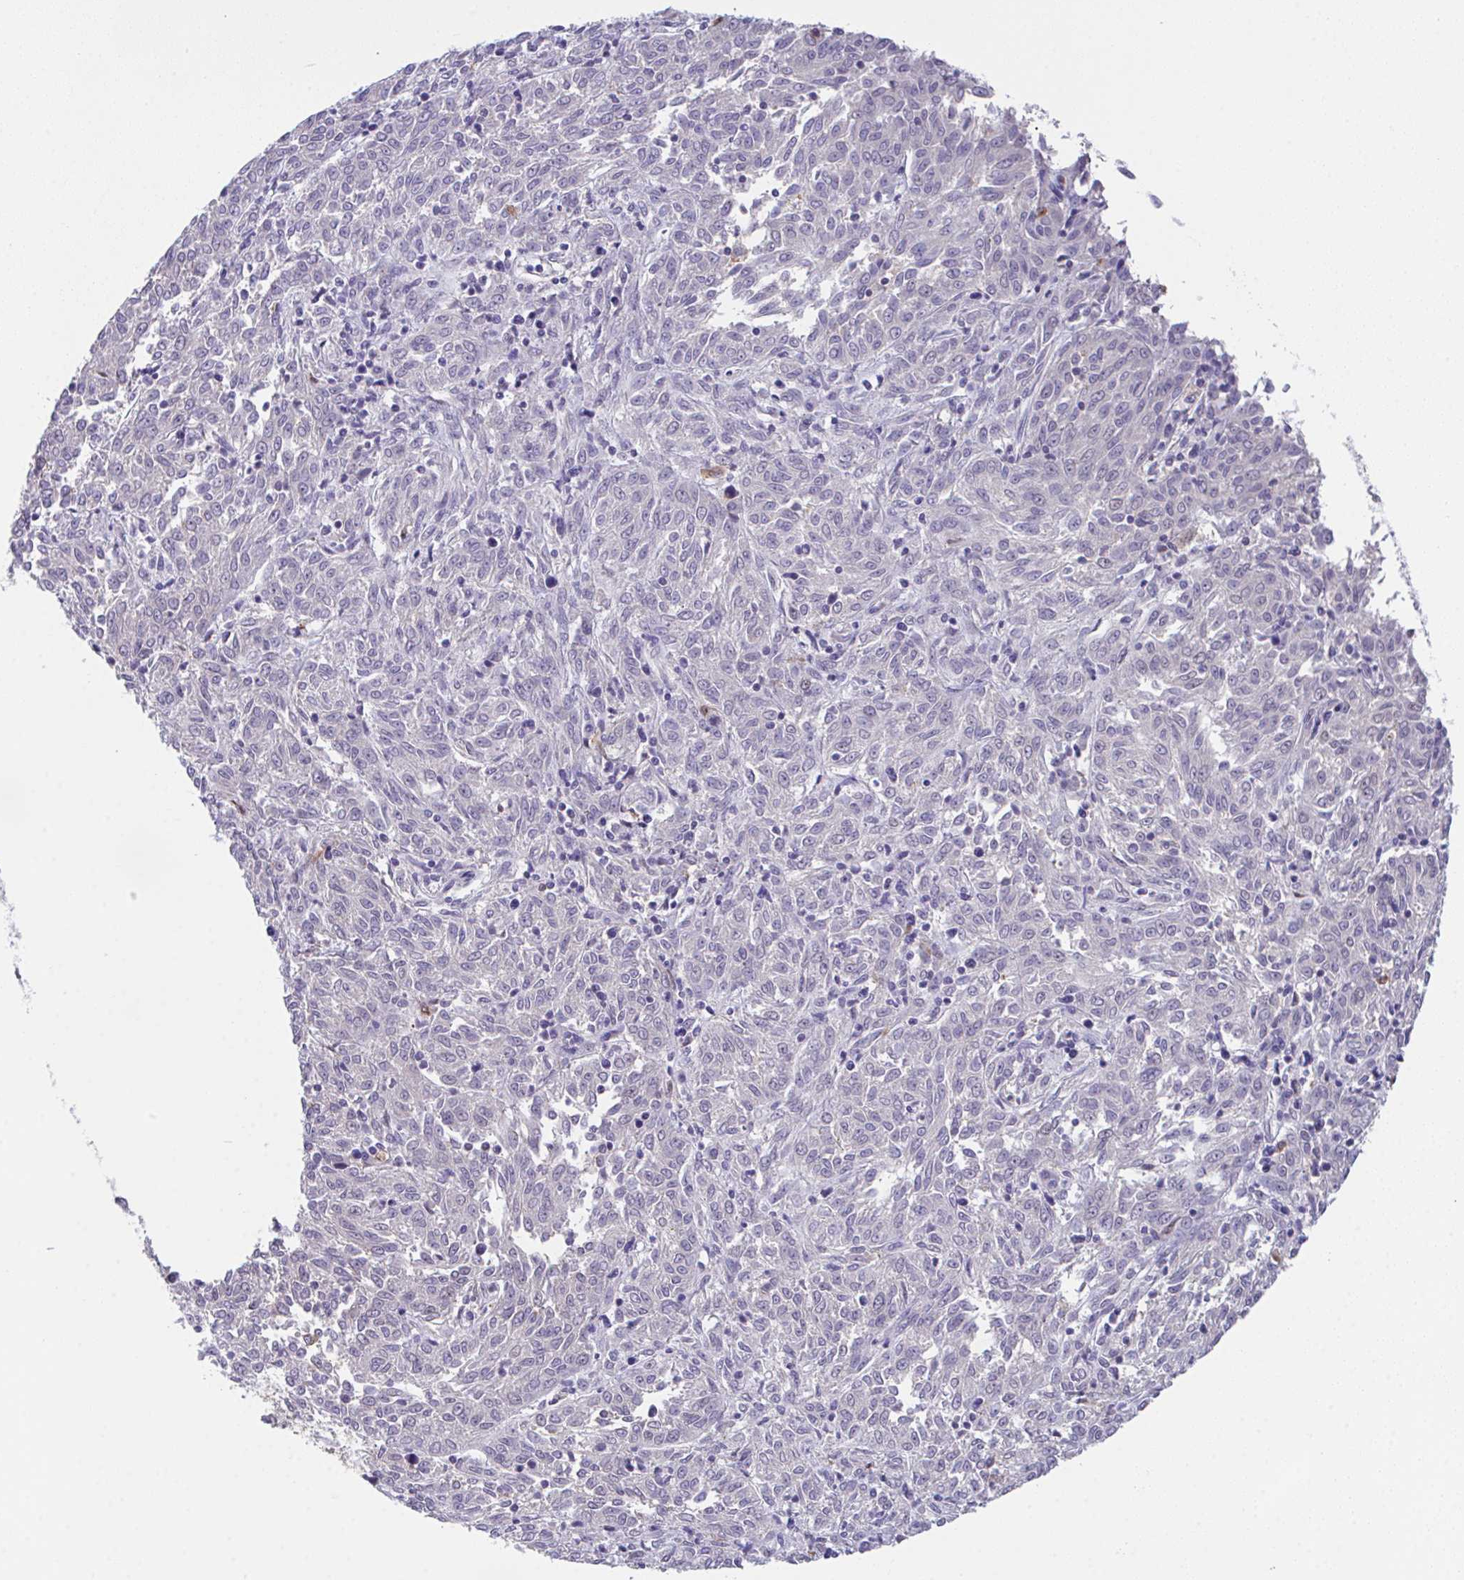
{"staining": {"intensity": "negative", "quantity": "none", "location": "none"}, "tissue": "melanoma", "cell_type": "Tumor cells", "image_type": "cancer", "snomed": [{"axis": "morphology", "description": "Malignant melanoma, NOS"}, {"axis": "topography", "description": "Skin"}], "caption": "A micrograph of human malignant melanoma is negative for staining in tumor cells.", "gene": "OR6K3", "patient": {"sex": "female", "age": 72}}